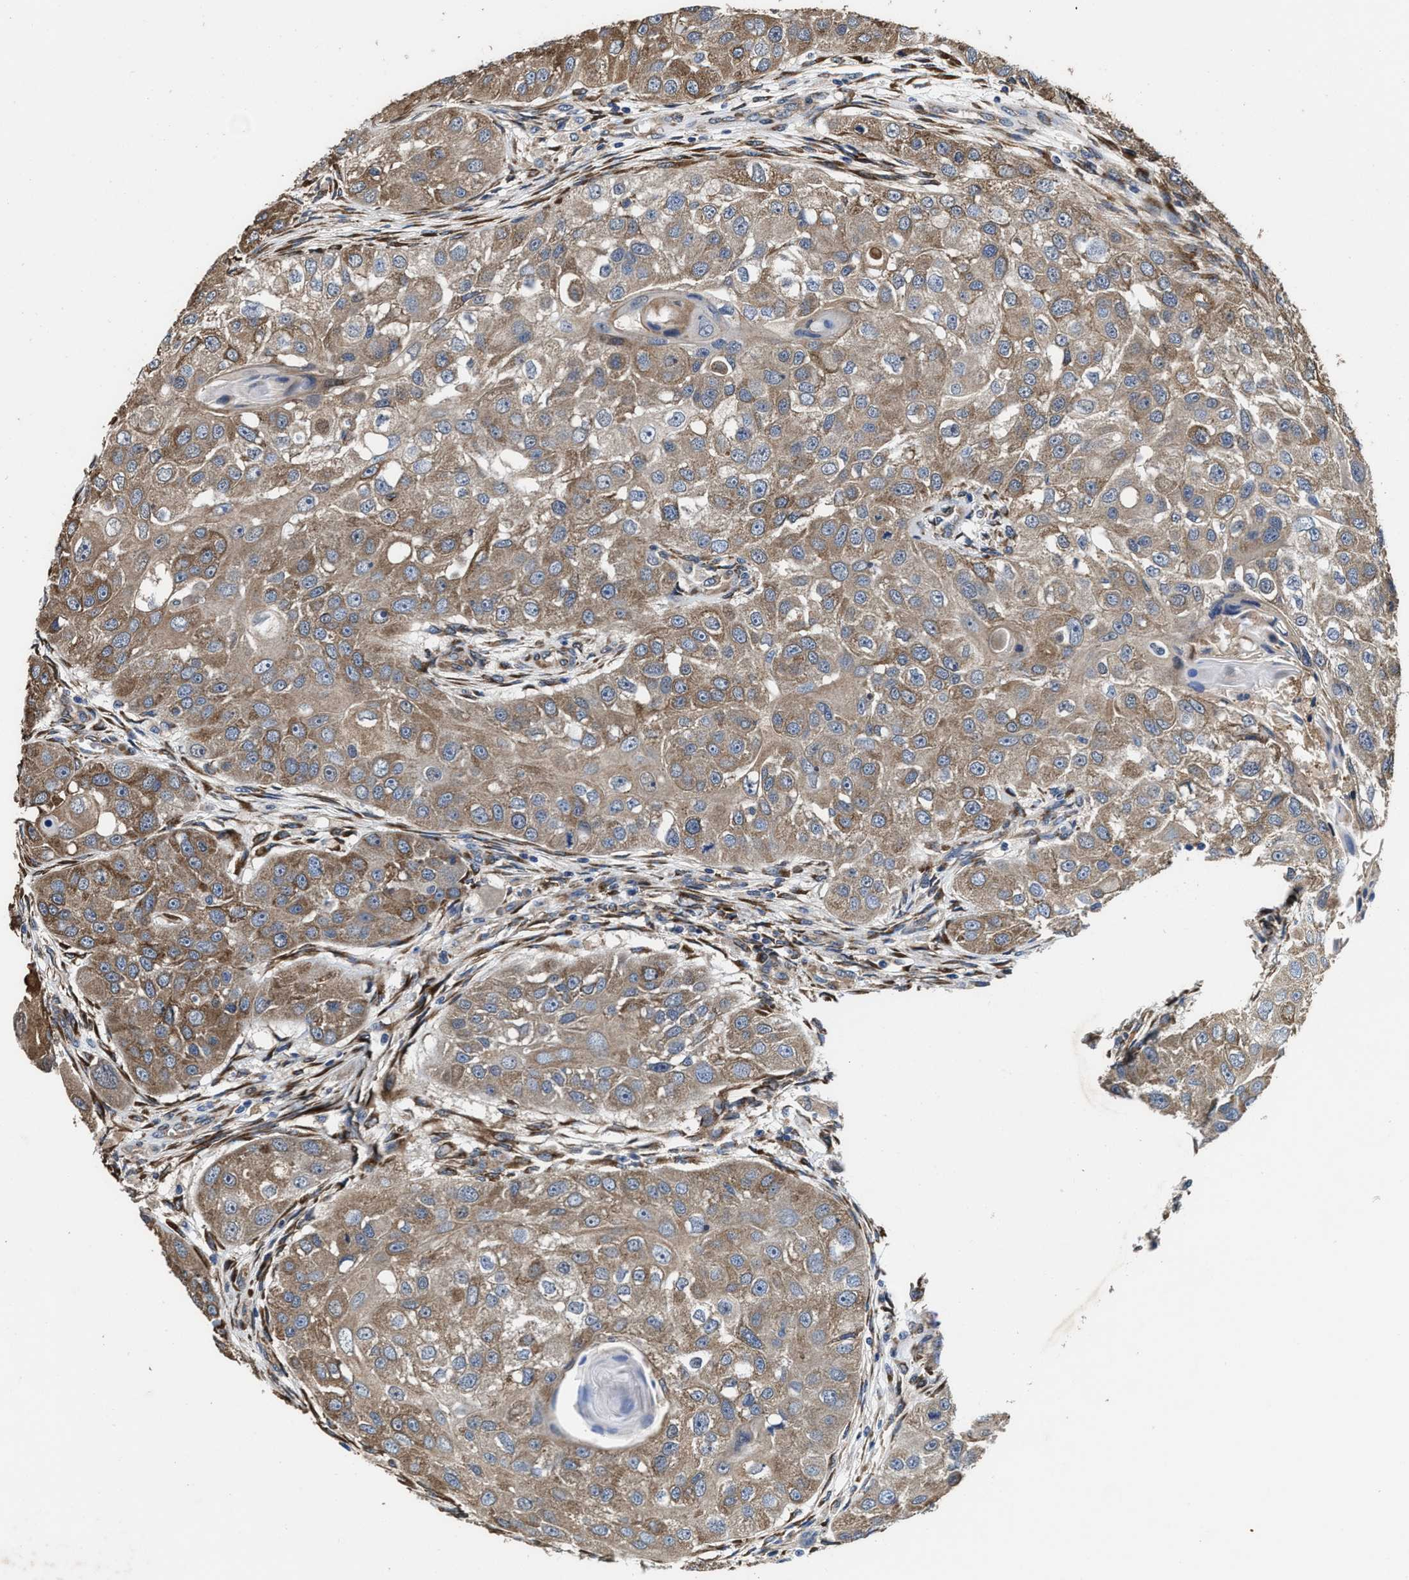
{"staining": {"intensity": "moderate", "quantity": ">75%", "location": "cytoplasmic/membranous"}, "tissue": "head and neck cancer", "cell_type": "Tumor cells", "image_type": "cancer", "snomed": [{"axis": "morphology", "description": "Normal tissue, NOS"}, {"axis": "morphology", "description": "Squamous cell carcinoma, NOS"}, {"axis": "topography", "description": "Skeletal muscle"}, {"axis": "topography", "description": "Head-Neck"}], "caption": "This micrograph exhibits immunohistochemistry staining of human head and neck cancer, with medium moderate cytoplasmic/membranous staining in approximately >75% of tumor cells.", "gene": "IDNK", "patient": {"sex": "male", "age": 51}}